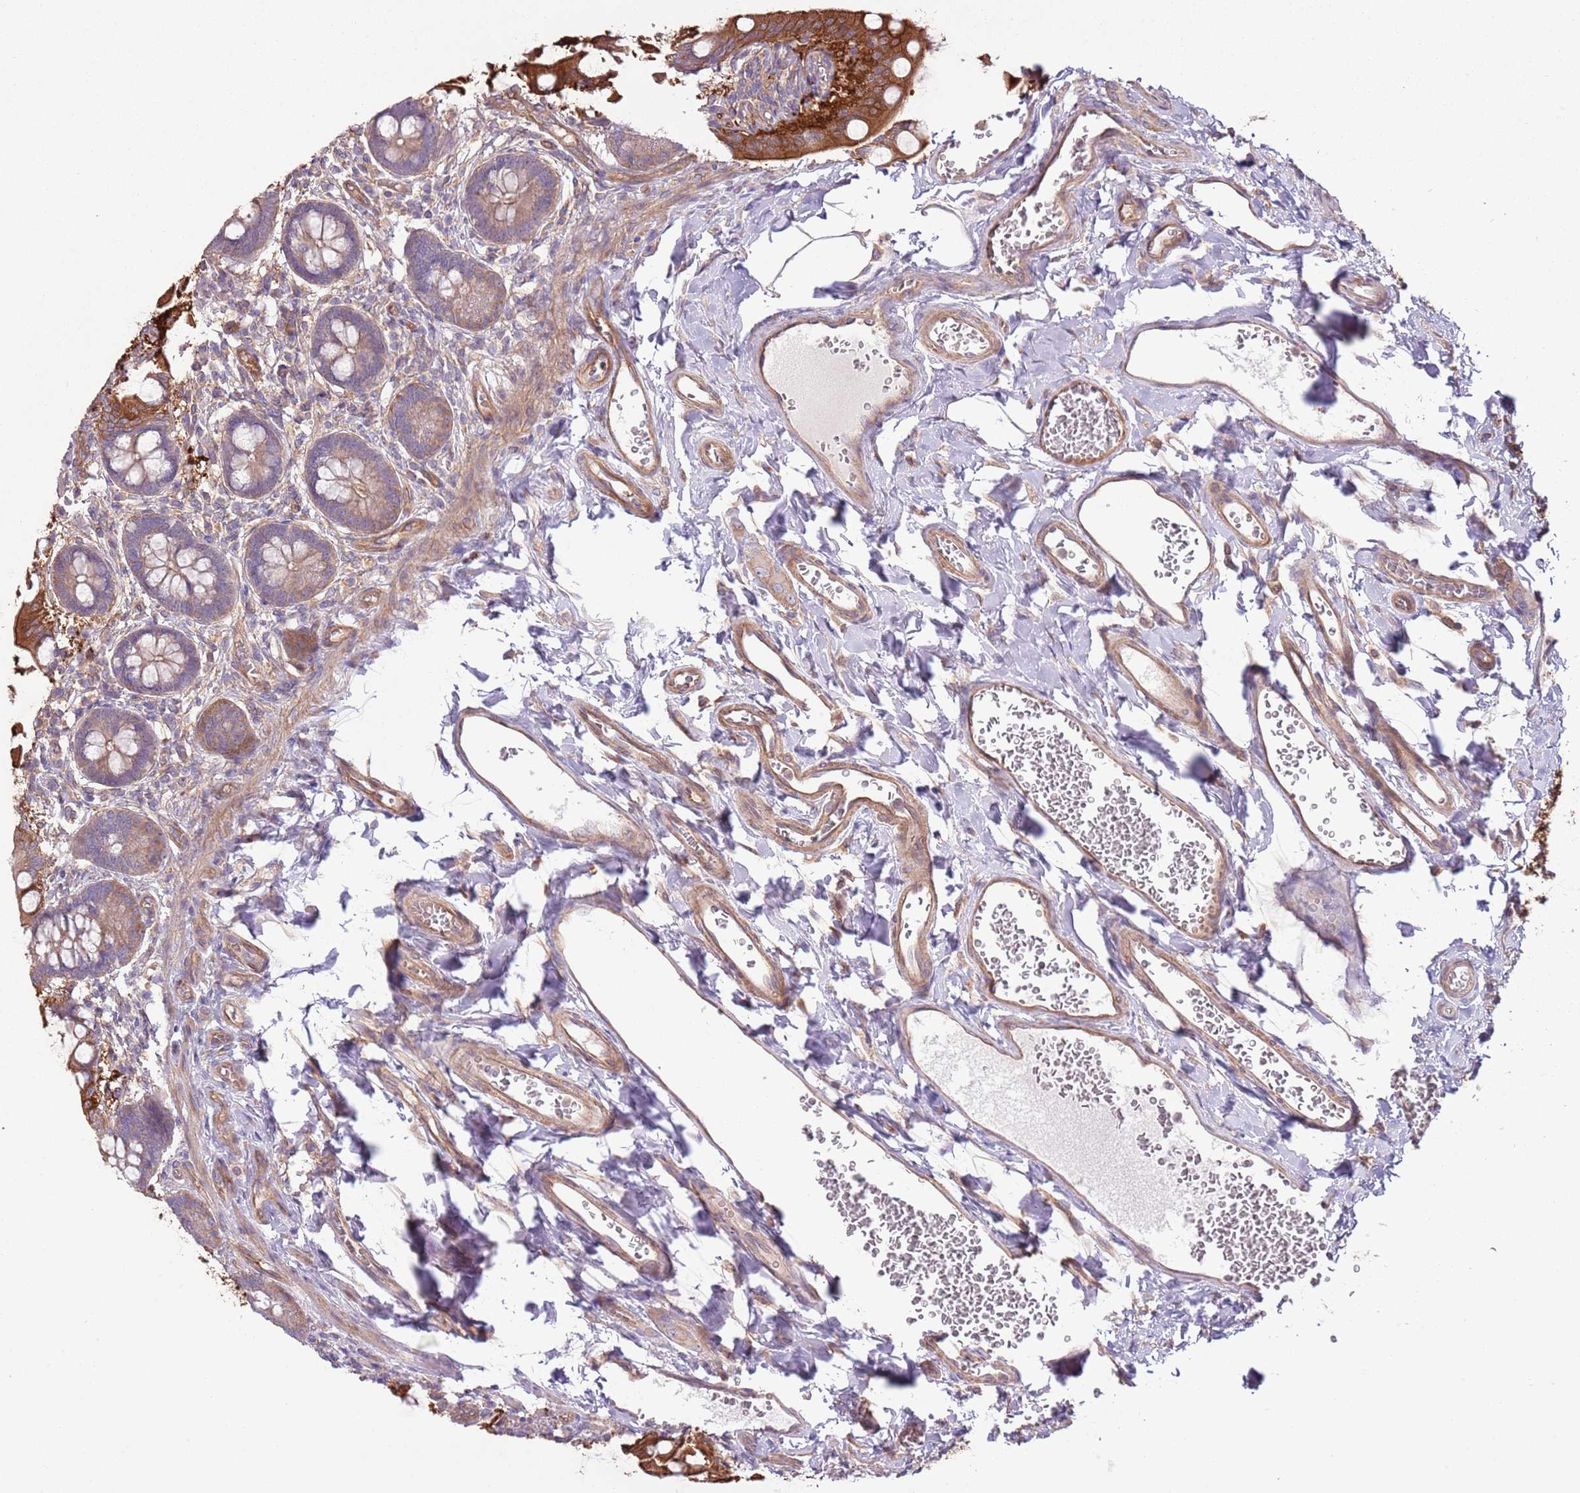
{"staining": {"intensity": "strong", "quantity": ">75%", "location": "cytoplasmic/membranous"}, "tissue": "small intestine", "cell_type": "Glandular cells", "image_type": "normal", "snomed": [{"axis": "morphology", "description": "Normal tissue, NOS"}, {"axis": "topography", "description": "Small intestine"}], "caption": "Protein analysis of benign small intestine demonstrates strong cytoplasmic/membranous positivity in approximately >75% of glandular cells.", "gene": "LPIN2", "patient": {"sex": "male", "age": 52}}